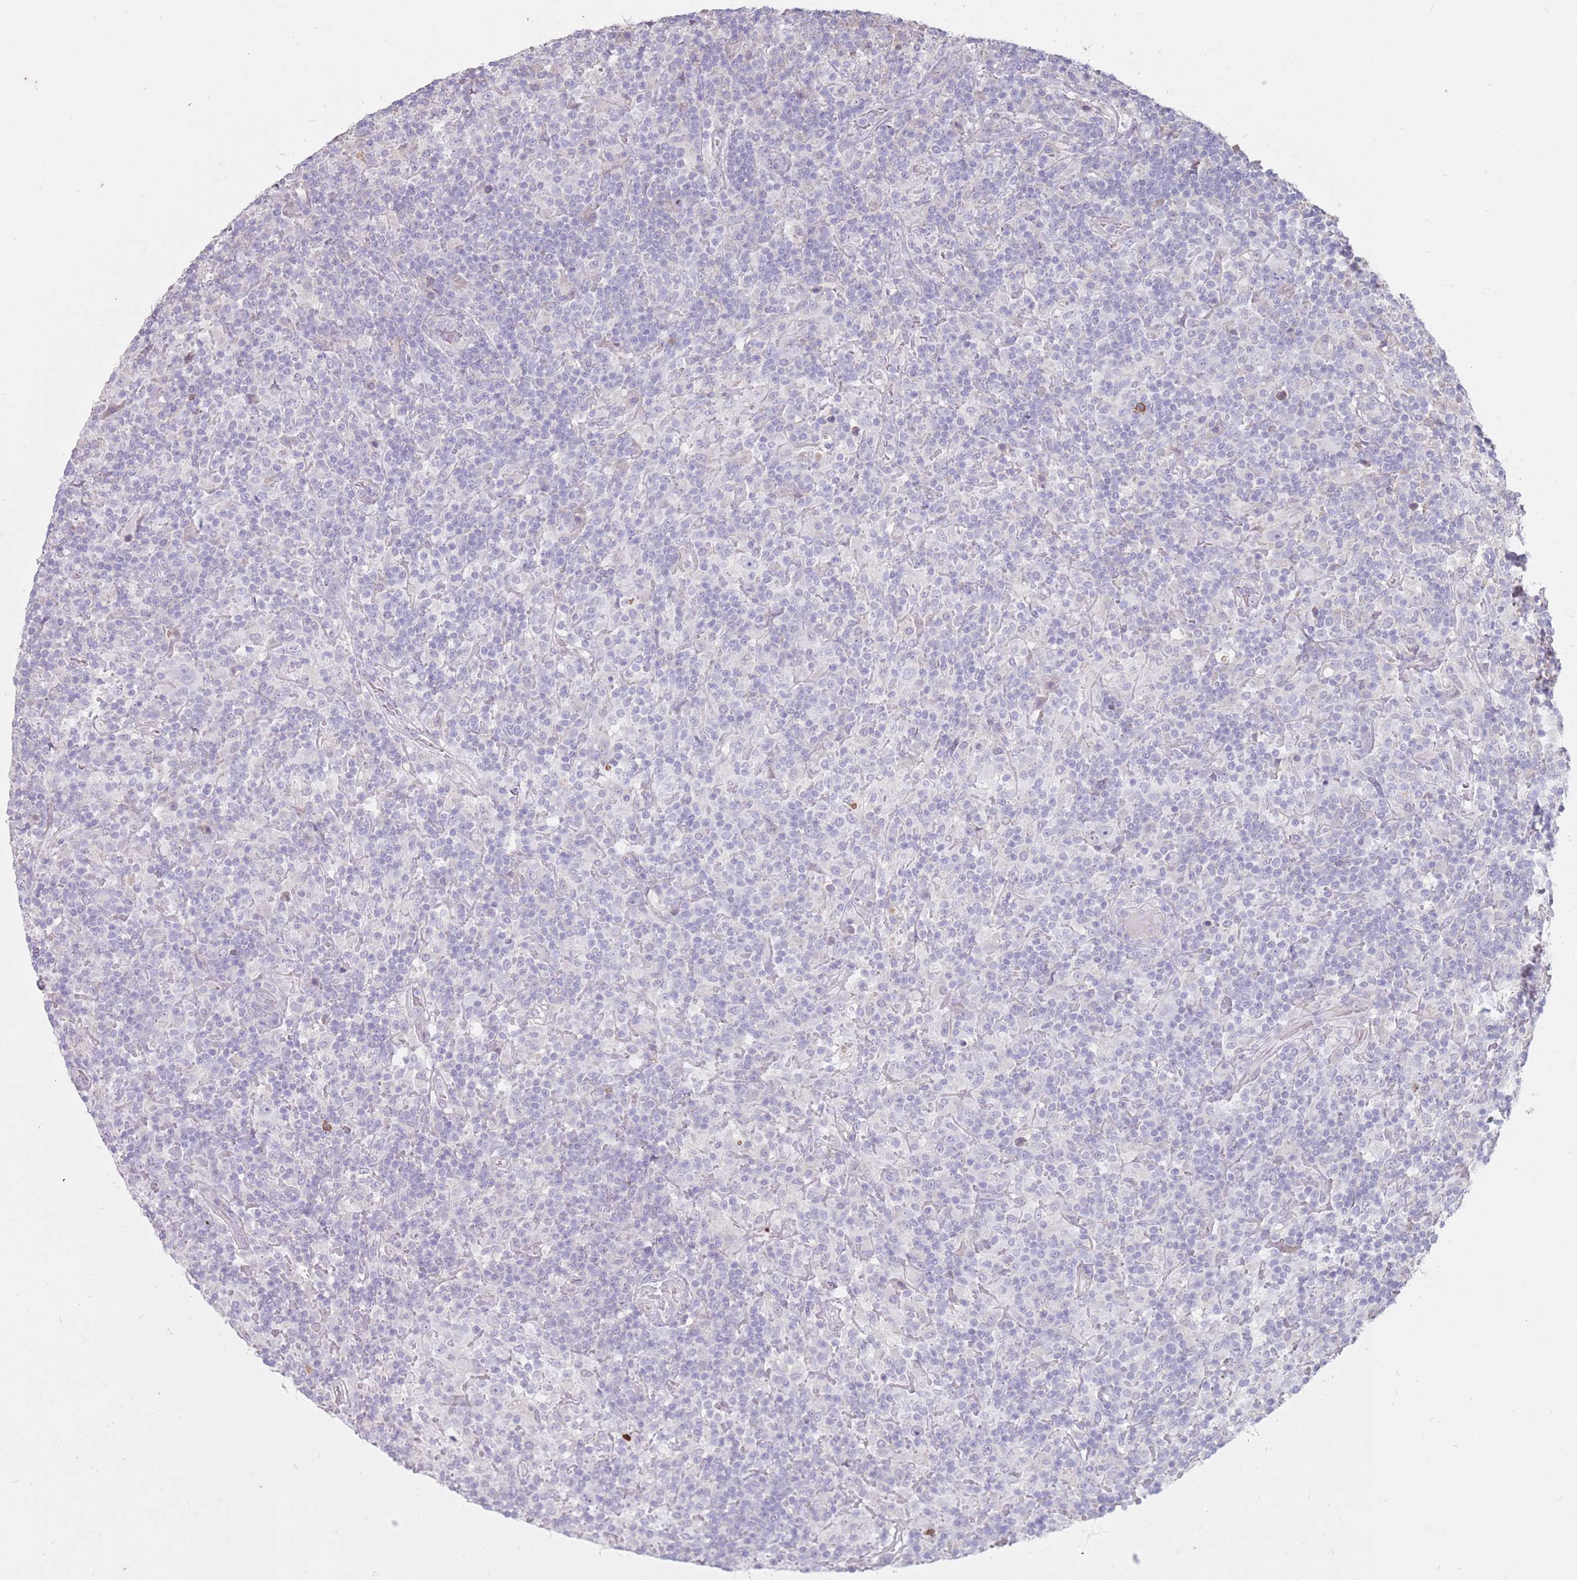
{"staining": {"intensity": "negative", "quantity": "none", "location": "none"}, "tissue": "lymphoma", "cell_type": "Tumor cells", "image_type": "cancer", "snomed": [{"axis": "morphology", "description": "Hodgkin's disease, NOS"}, {"axis": "topography", "description": "Lymph node"}], "caption": "This is a image of immunohistochemistry (IHC) staining of Hodgkin's disease, which shows no positivity in tumor cells.", "gene": "DXO", "patient": {"sex": "male", "age": 70}}